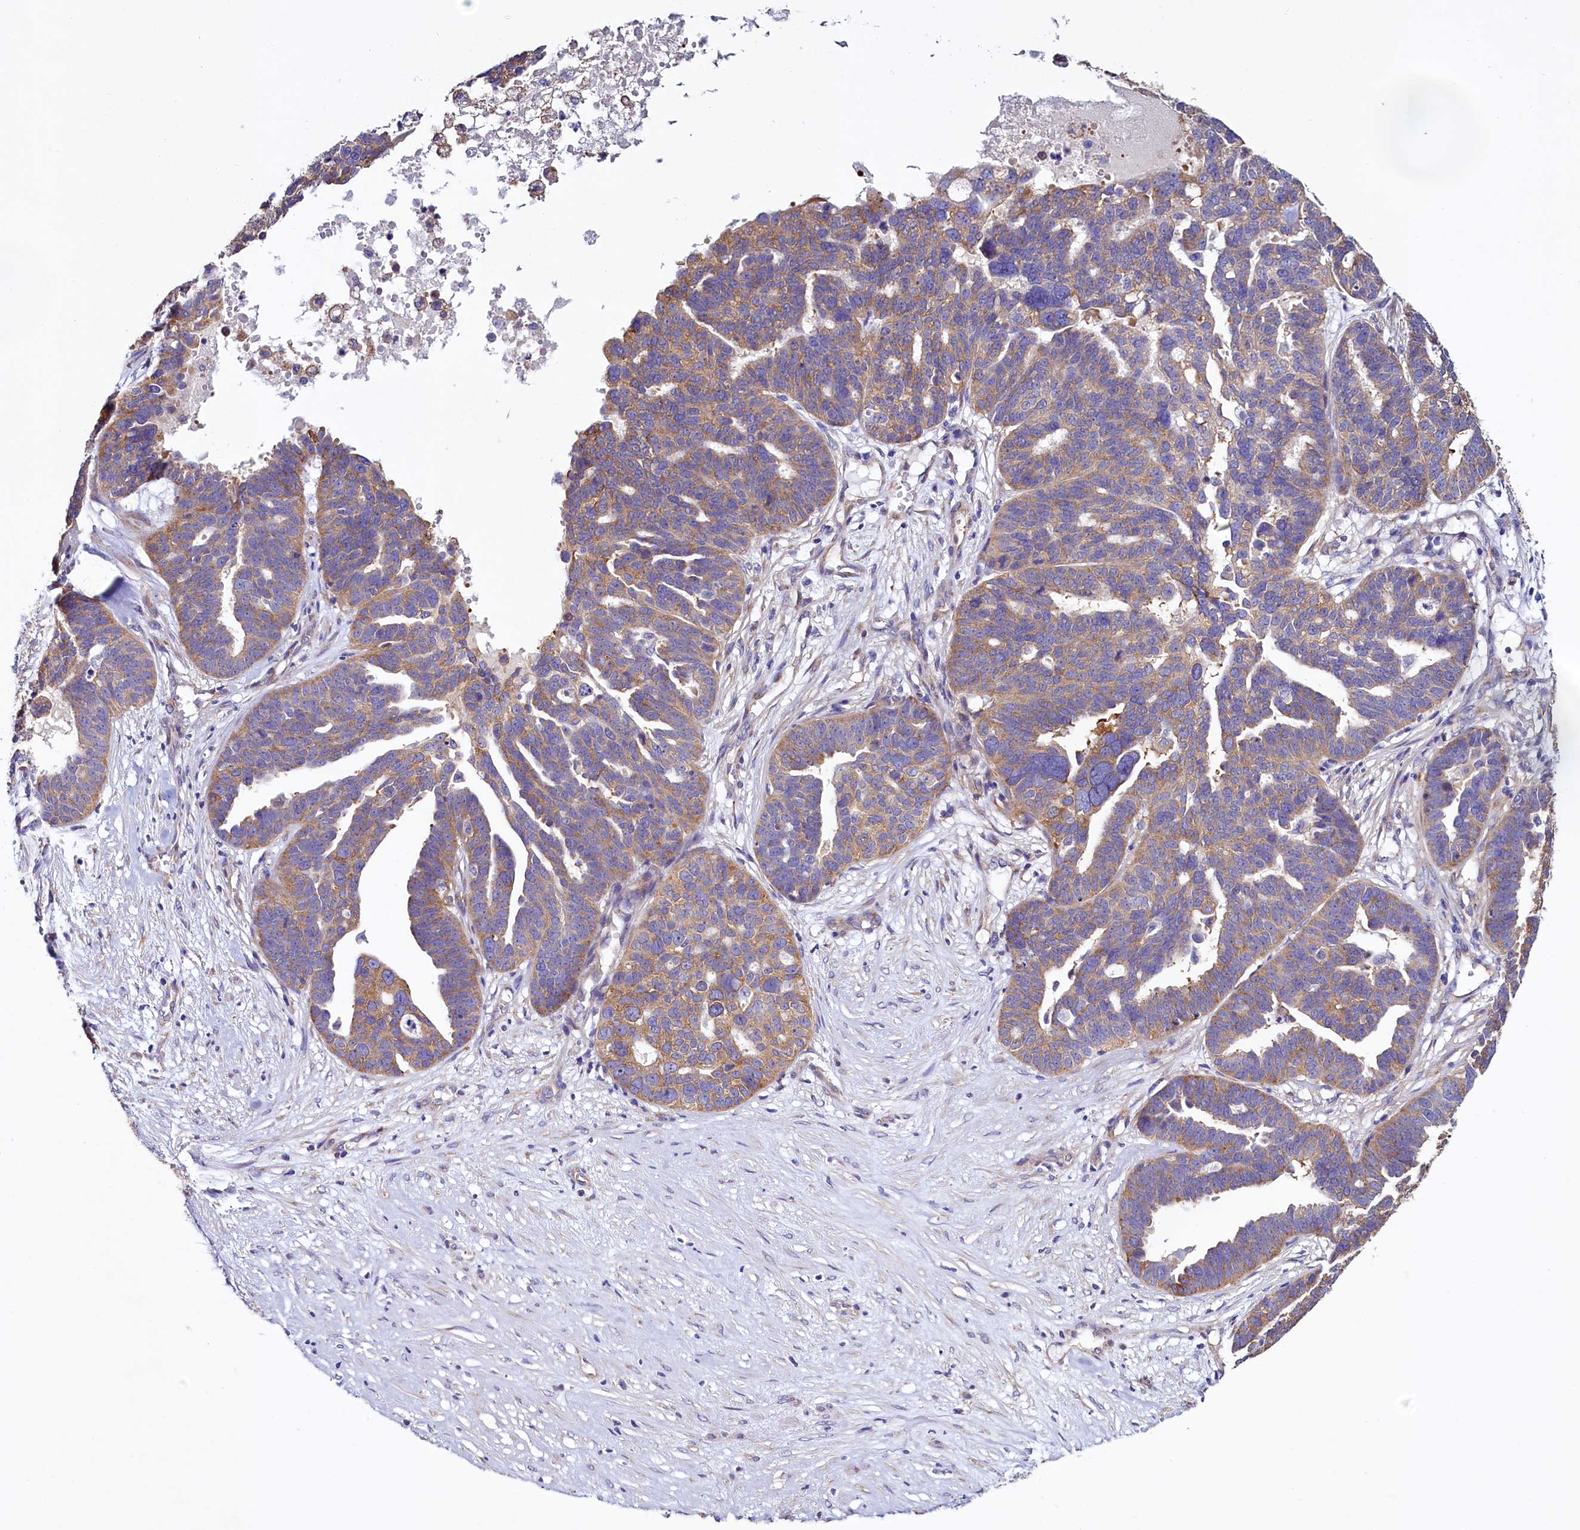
{"staining": {"intensity": "moderate", "quantity": ">75%", "location": "cytoplasmic/membranous"}, "tissue": "ovarian cancer", "cell_type": "Tumor cells", "image_type": "cancer", "snomed": [{"axis": "morphology", "description": "Cystadenocarcinoma, serous, NOS"}, {"axis": "topography", "description": "Ovary"}], "caption": "Moderate cytoplasmic/membranous positivity for a protein is identified in approximately >75% of tumor cells of serous cystadenocarcinoma (ovarian) using IHC.", "gene": "GPR21", "patient": {"sex": "female", "age": 59}}